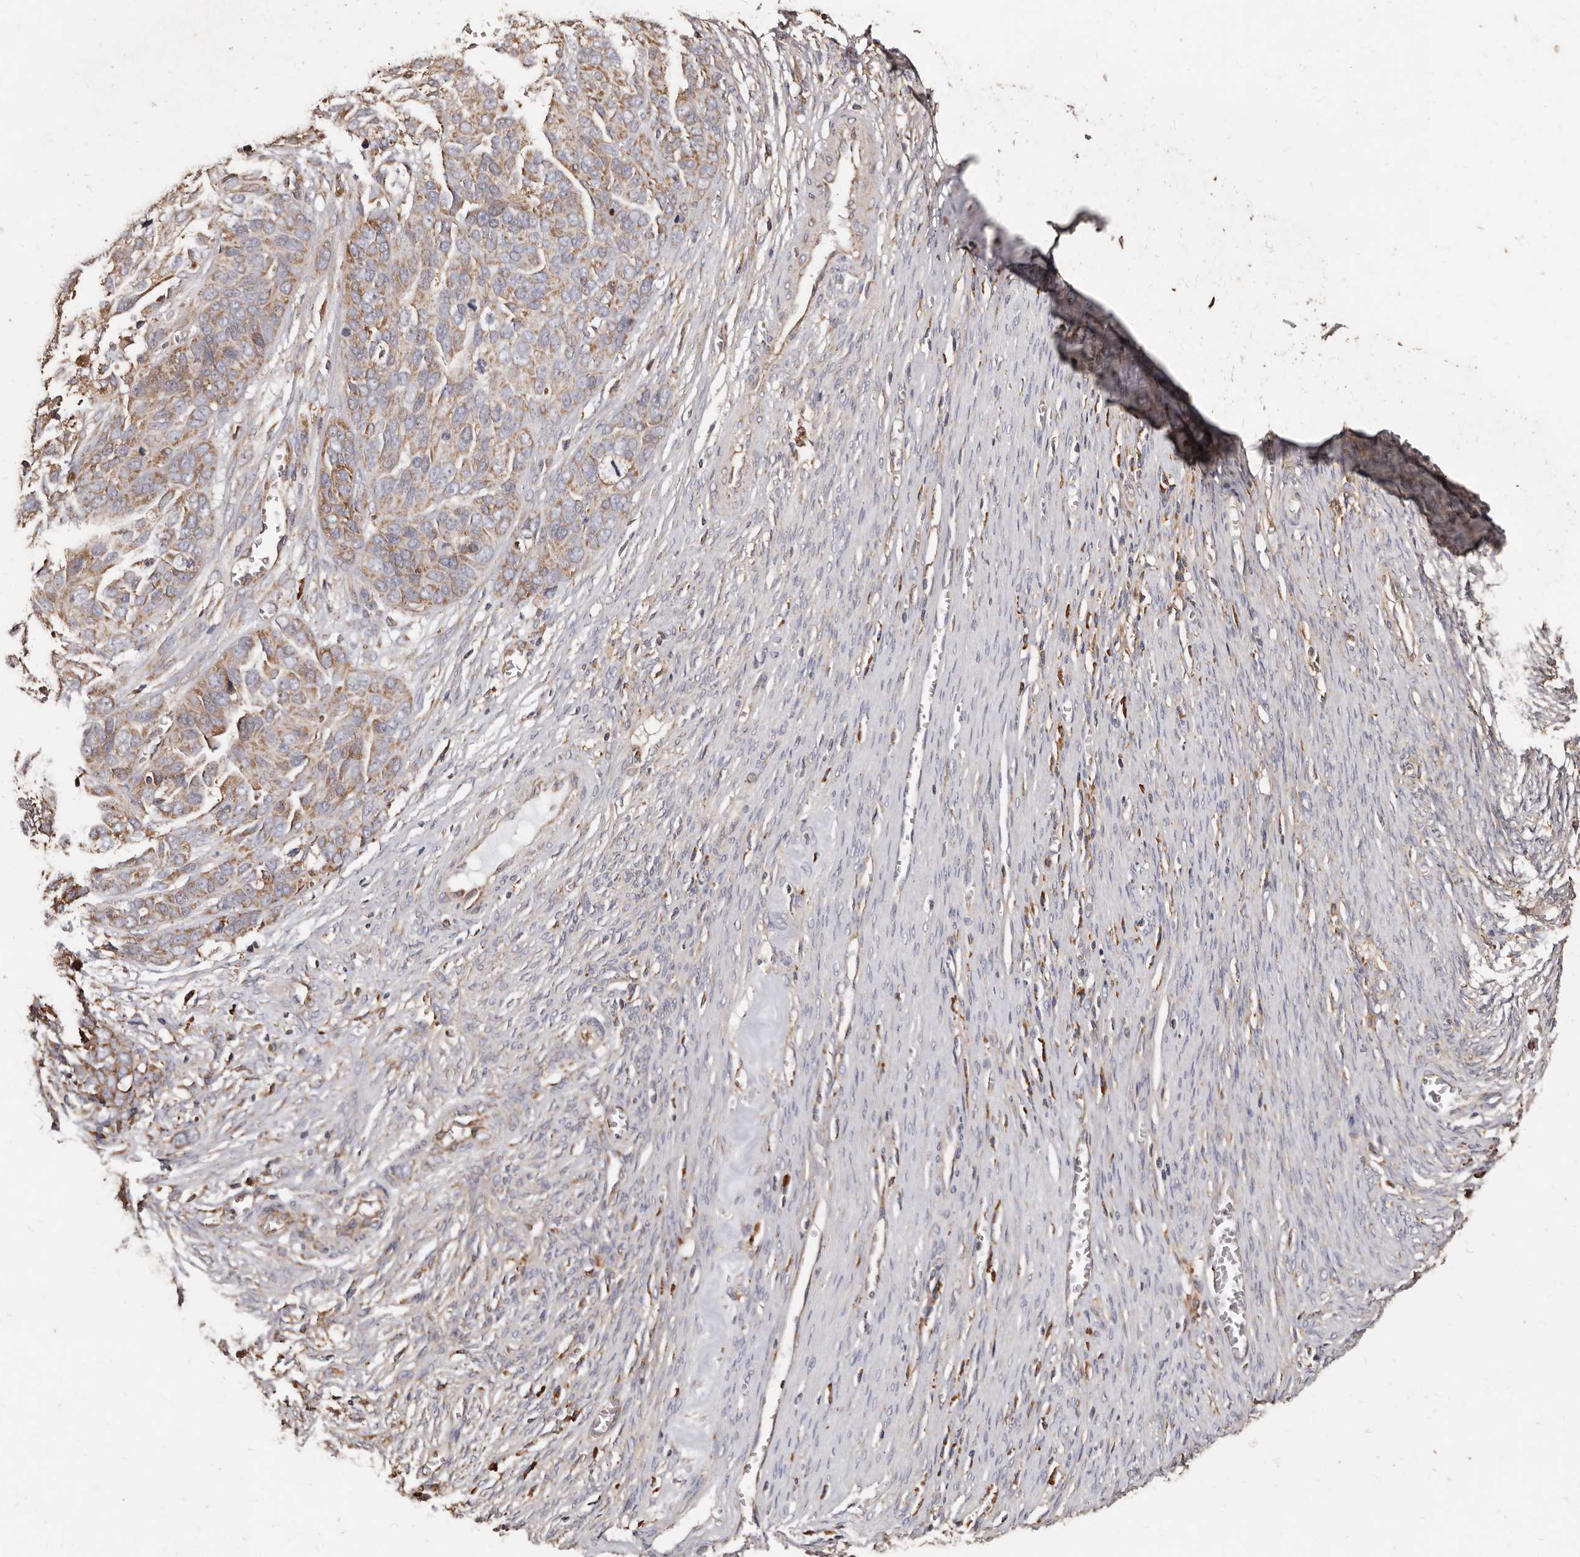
{"staining": {"intensity": "moderate", "quantity": ">75%", "location": "cytoplasmic/membranous"}, "tissue": "ovarian cancer", "cell_type": "Tumor cells", "image_type": "cancer", "snomed": [{"axis": "morphology", "description": "Cystadenocarcinoma, serous, NOS"}, {"axis": "topography", "description": "Ovary"}], "caption": "Protein staining demonstrates moderate cytoplasmic/membranous positivity in approximately >75% of tumor cells in ovarian serous cystadenocarcinoma.", "gene": "OSGIN2", "patient": {"sex": "female", "age": 44}}